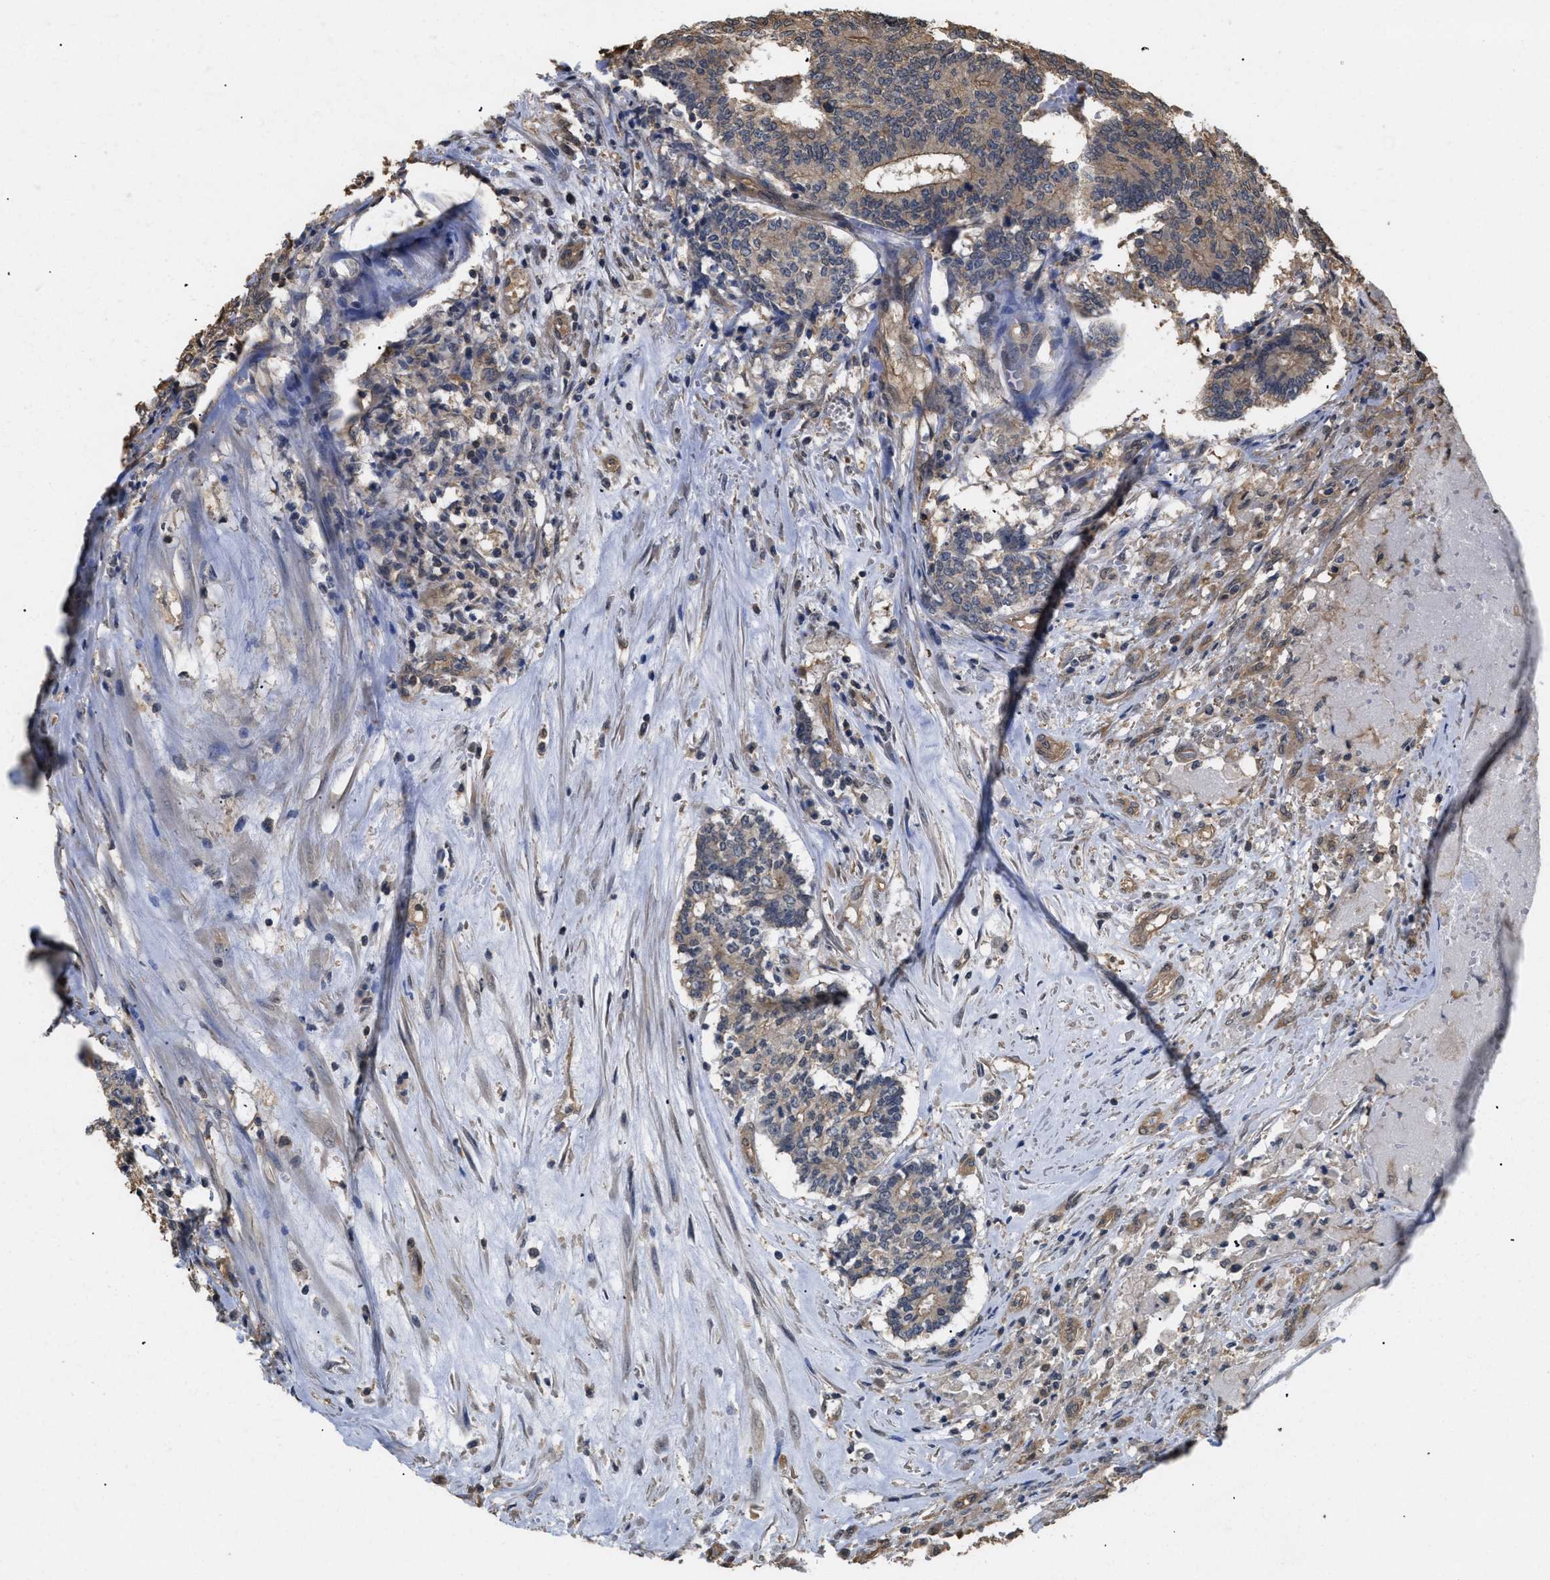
{"staining": {"intensity": "moderate", "quantity": "25%-75%", "location": "cytoplasmic/membranous"}, "tissue": "prostate cancer", "cell_type": "Tumor cells", "image_type": "cancer", "snomed": [{"axis": "morphology", "description": "Normal tissue, NOS"}, {"axis": "morphology", "description": "Adenocarcinoma, High grade"}, {"axis": "topography", "description": "Prostate"}, {"axis": "topography", "description": "Seminal veicle"}], "caption": "Immunohistochemical staining of prostate cancer exhibits moderate cytoplasmic/membranous protein positivity in about 25%-75% of tumor cells.", "gene": "CALM1", "patient": {"sex": "male", "age": 55}}